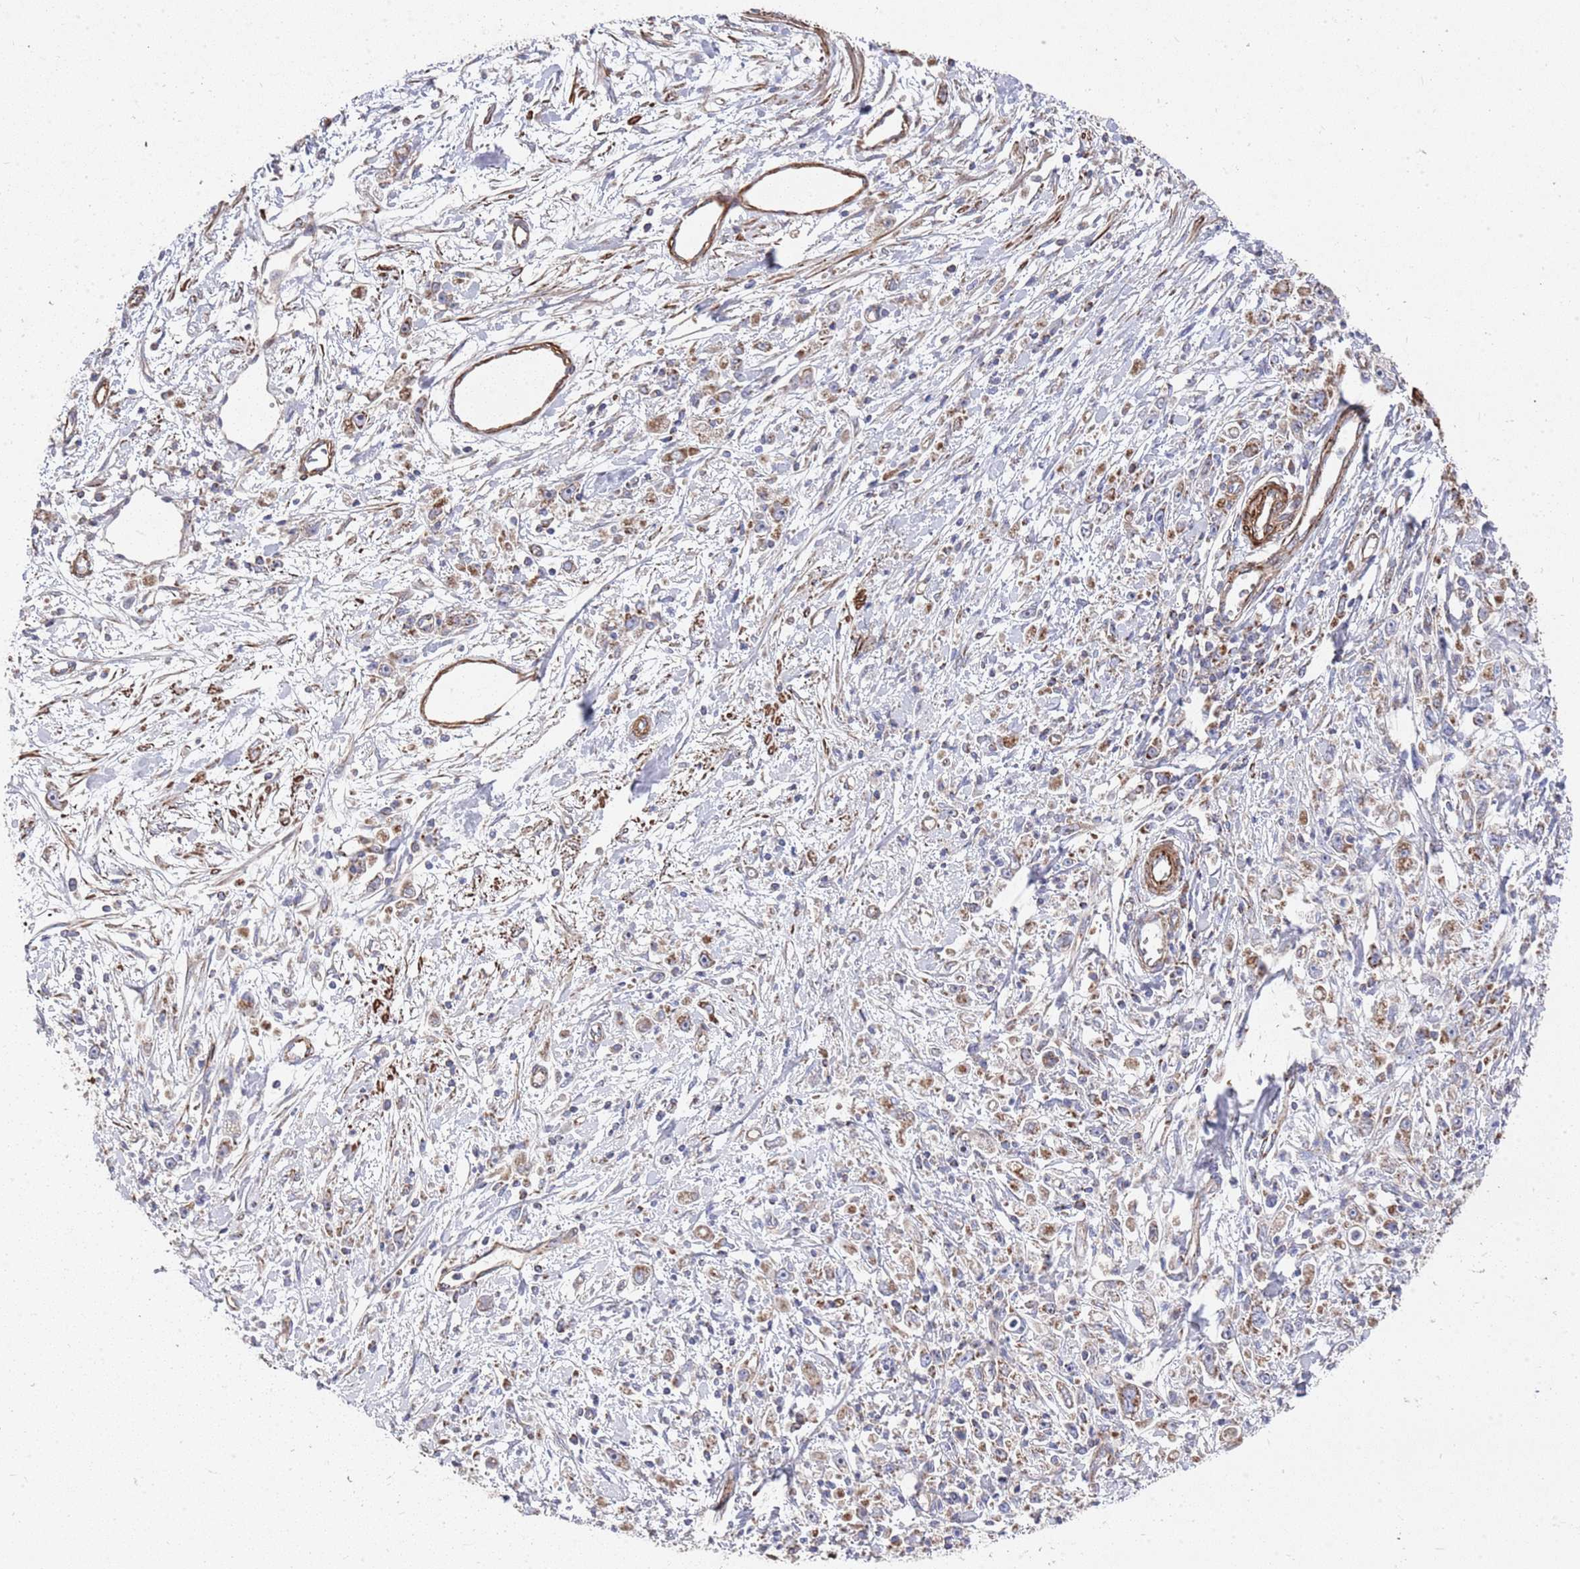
{"staining": {"intensity": "moderate", "quantity": "<25%", "location": "cytoplasmic/membranous"}, "tissue": "stomach cancer", "cell_type": "Tumor cells", "image_type": "cancer", "snomed": [{"axis": "morphology", "description": "Adenocarcinoma, NOS"}, {"axis": "topography", "description": "Stomach"}], "caption": "The photomicrograph exhibits a brown stain indicating the presence of a protein in the cytoplasmic/membranous of tumor cells in stomach cancer (adenocarcinoma). (Stains: DAB (3,3'-diaminobenzidine) in brown, nuclei in blue, Microscopy: brightfield microscopy at high magnification).", "gene": "WDFY3", "patient": {"sex": "female", "age": 59}}